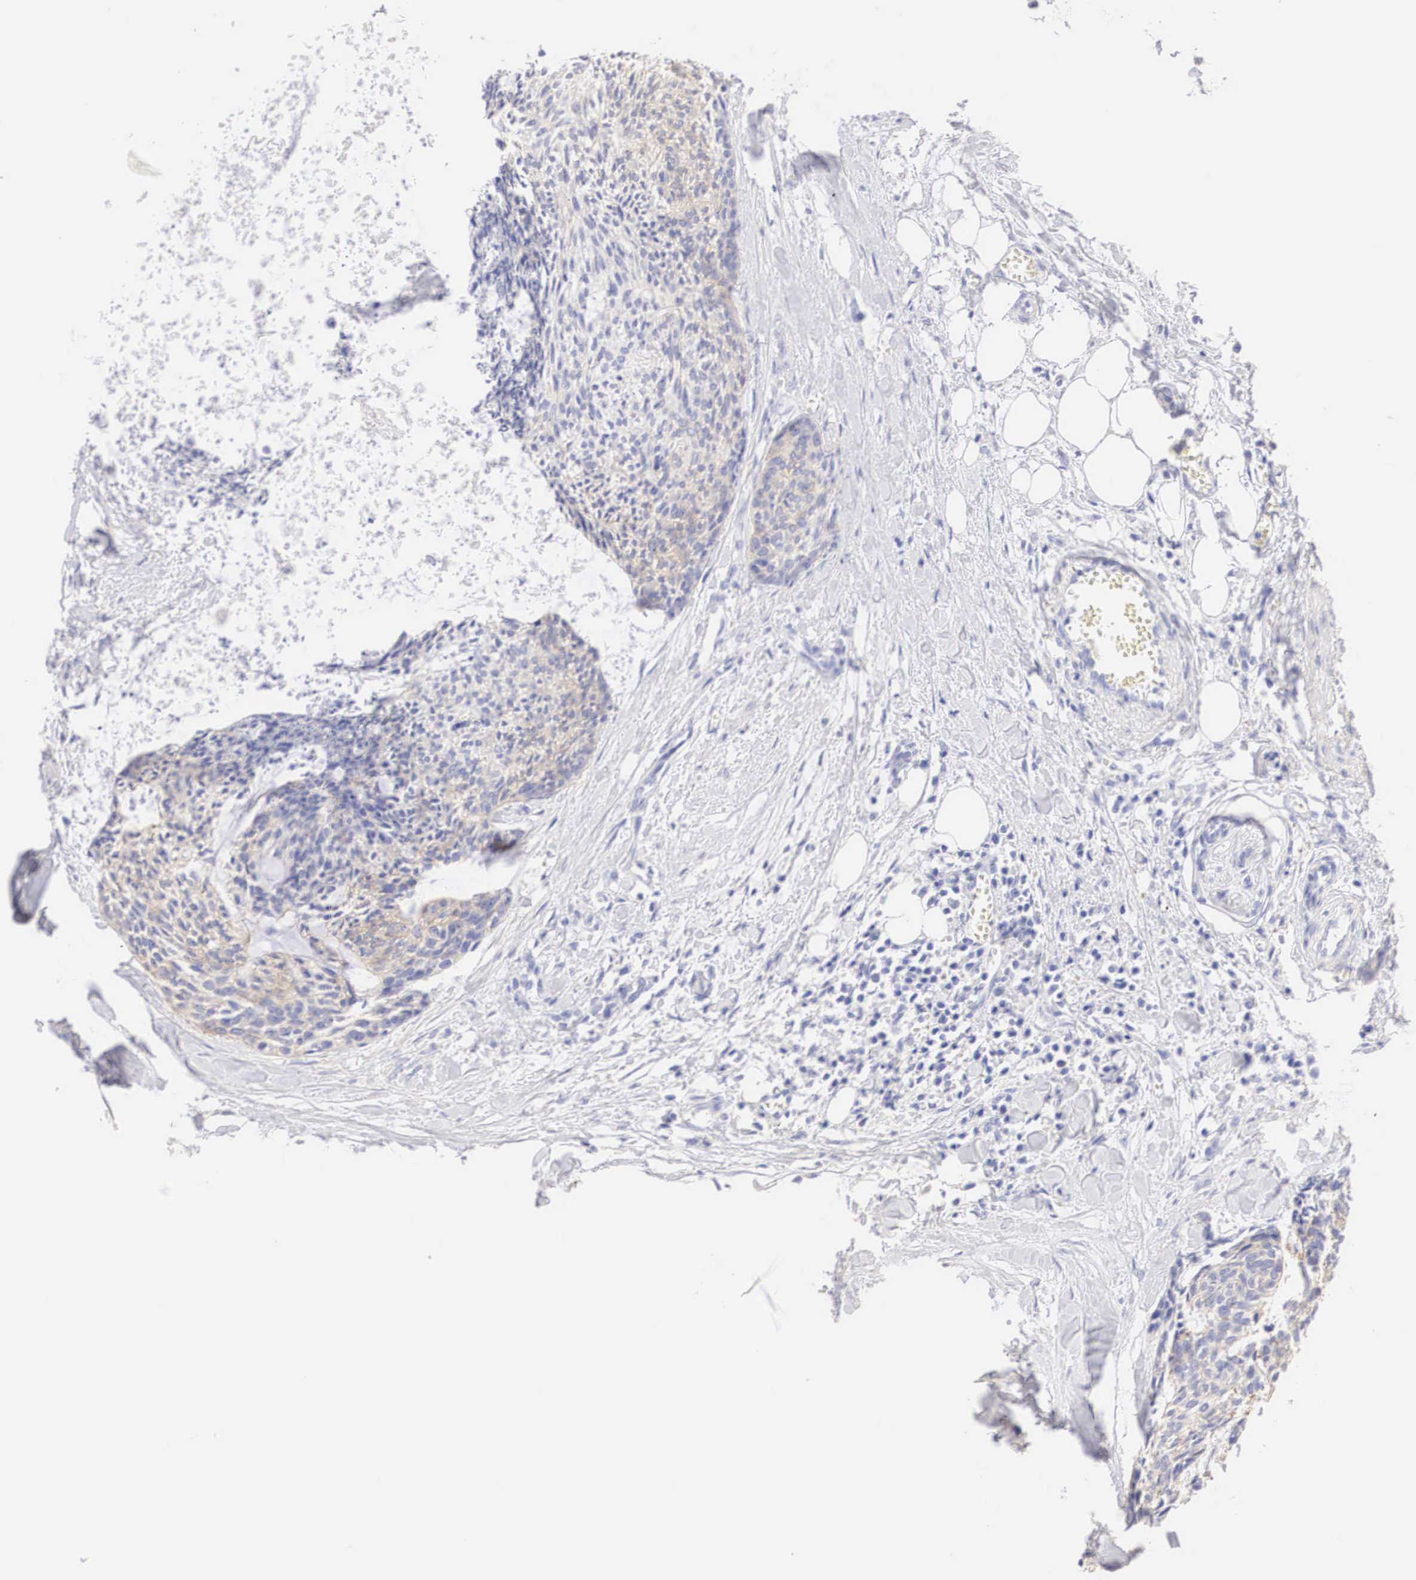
{"staining": {"intensity": "weak", "quantity": "<25%", "location": "cytoplasmic/membranous"}, "tissue": "head and neck cancer", "cell_type": "Tumor cells", "image_type": "cancer", "snomed": [{"axis": "morphology", "description": "Squamous cell carcinoma, NOS"}, {"axis": "topography", "description": "Salivary gland"}, {"axis": "topography", "description": "Head-Neck"}], "caption": "The immunohistochemistry micrograph has no significant expression in tumor cells of head and neck cancer (squamous cell carcinoma) tissue.", "gene": "ERBB2", "patient": {"sex": "male", "age": 70}}